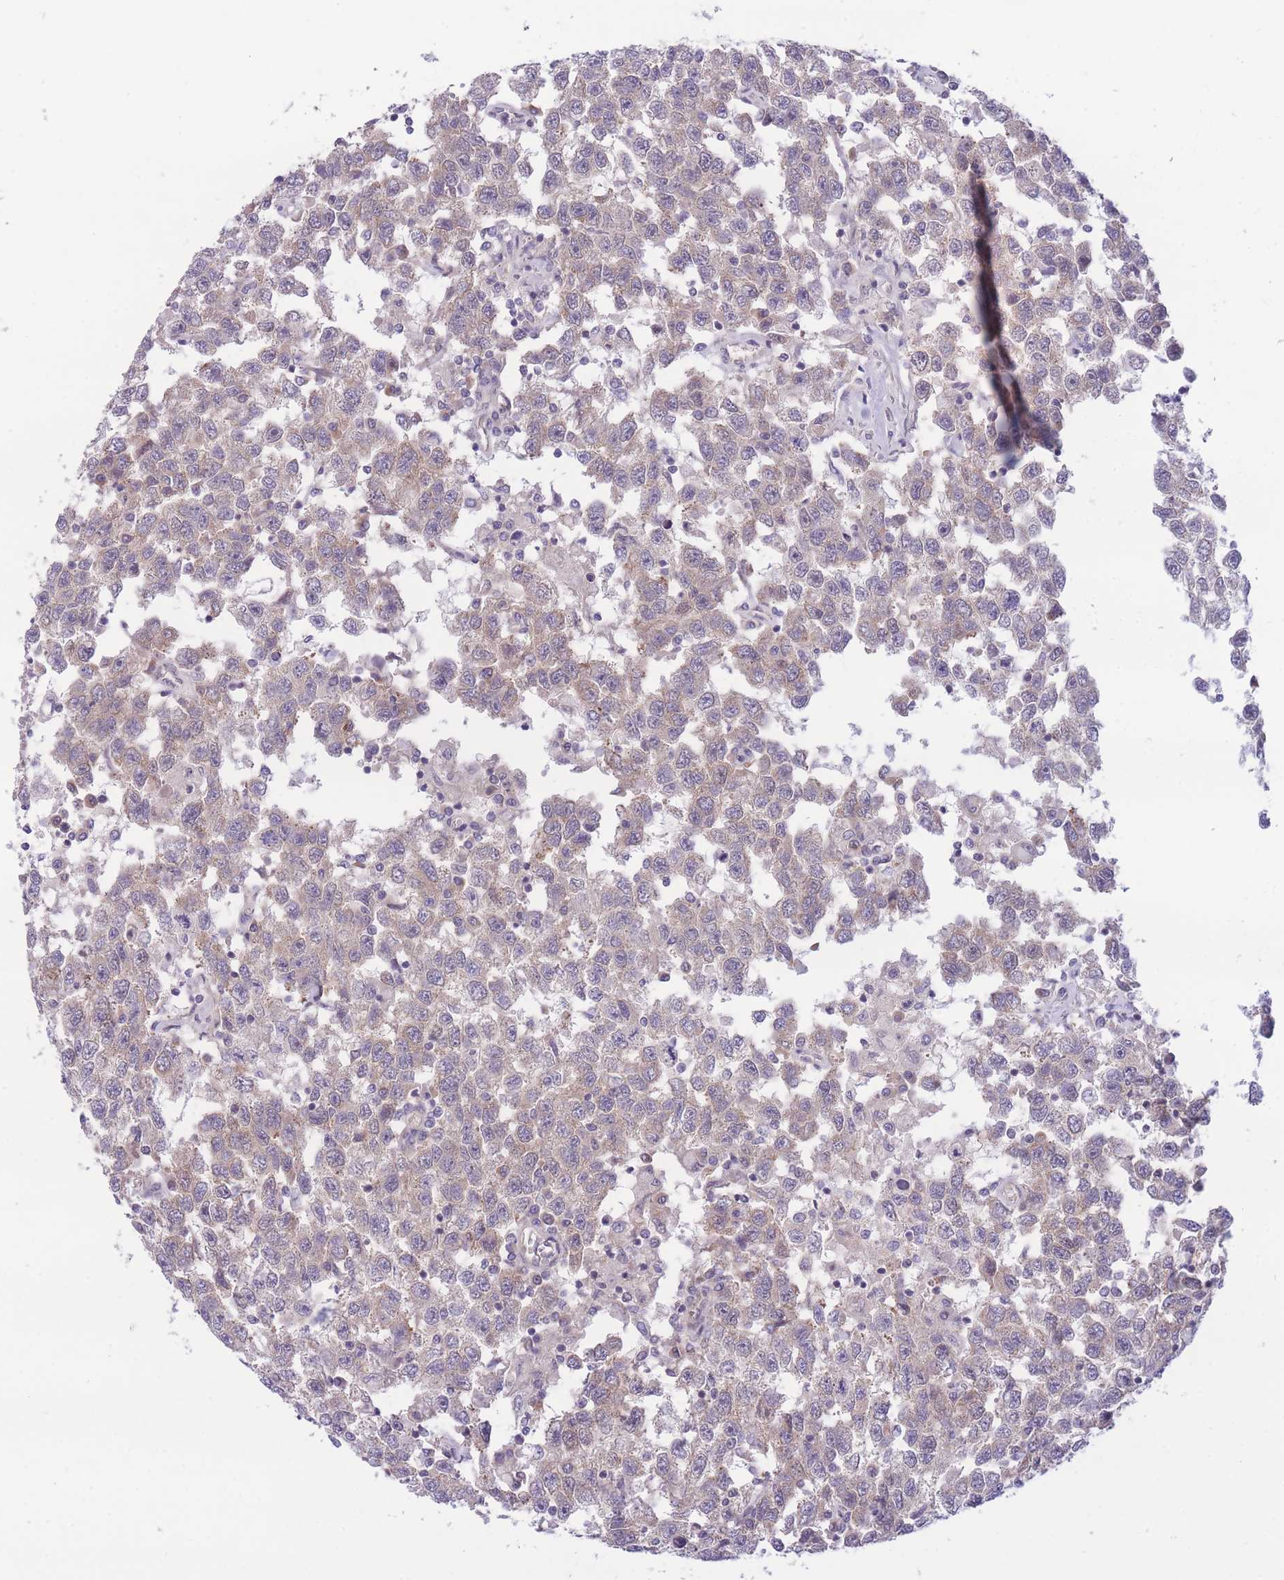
{"staining": {"intensity": "weak", "quantity": "<25%", "location": "cytoplasmic/membranous"}, "tissue": "testis cancer", "cell_type": "Tumor cells", "image_type": "cancer", "snomed": [{"axis": "morphology", "description": "Seminoma, NOS"}, {"axis": "topography", "description": "Testis"}], "caption": "This is a micrograph of immunohistochemistry (IHC) staining of testis cancer, which shows no expression in tumor cells.", "gene": "CDC25B", "patient": {"sex": "male", "age": 41}}